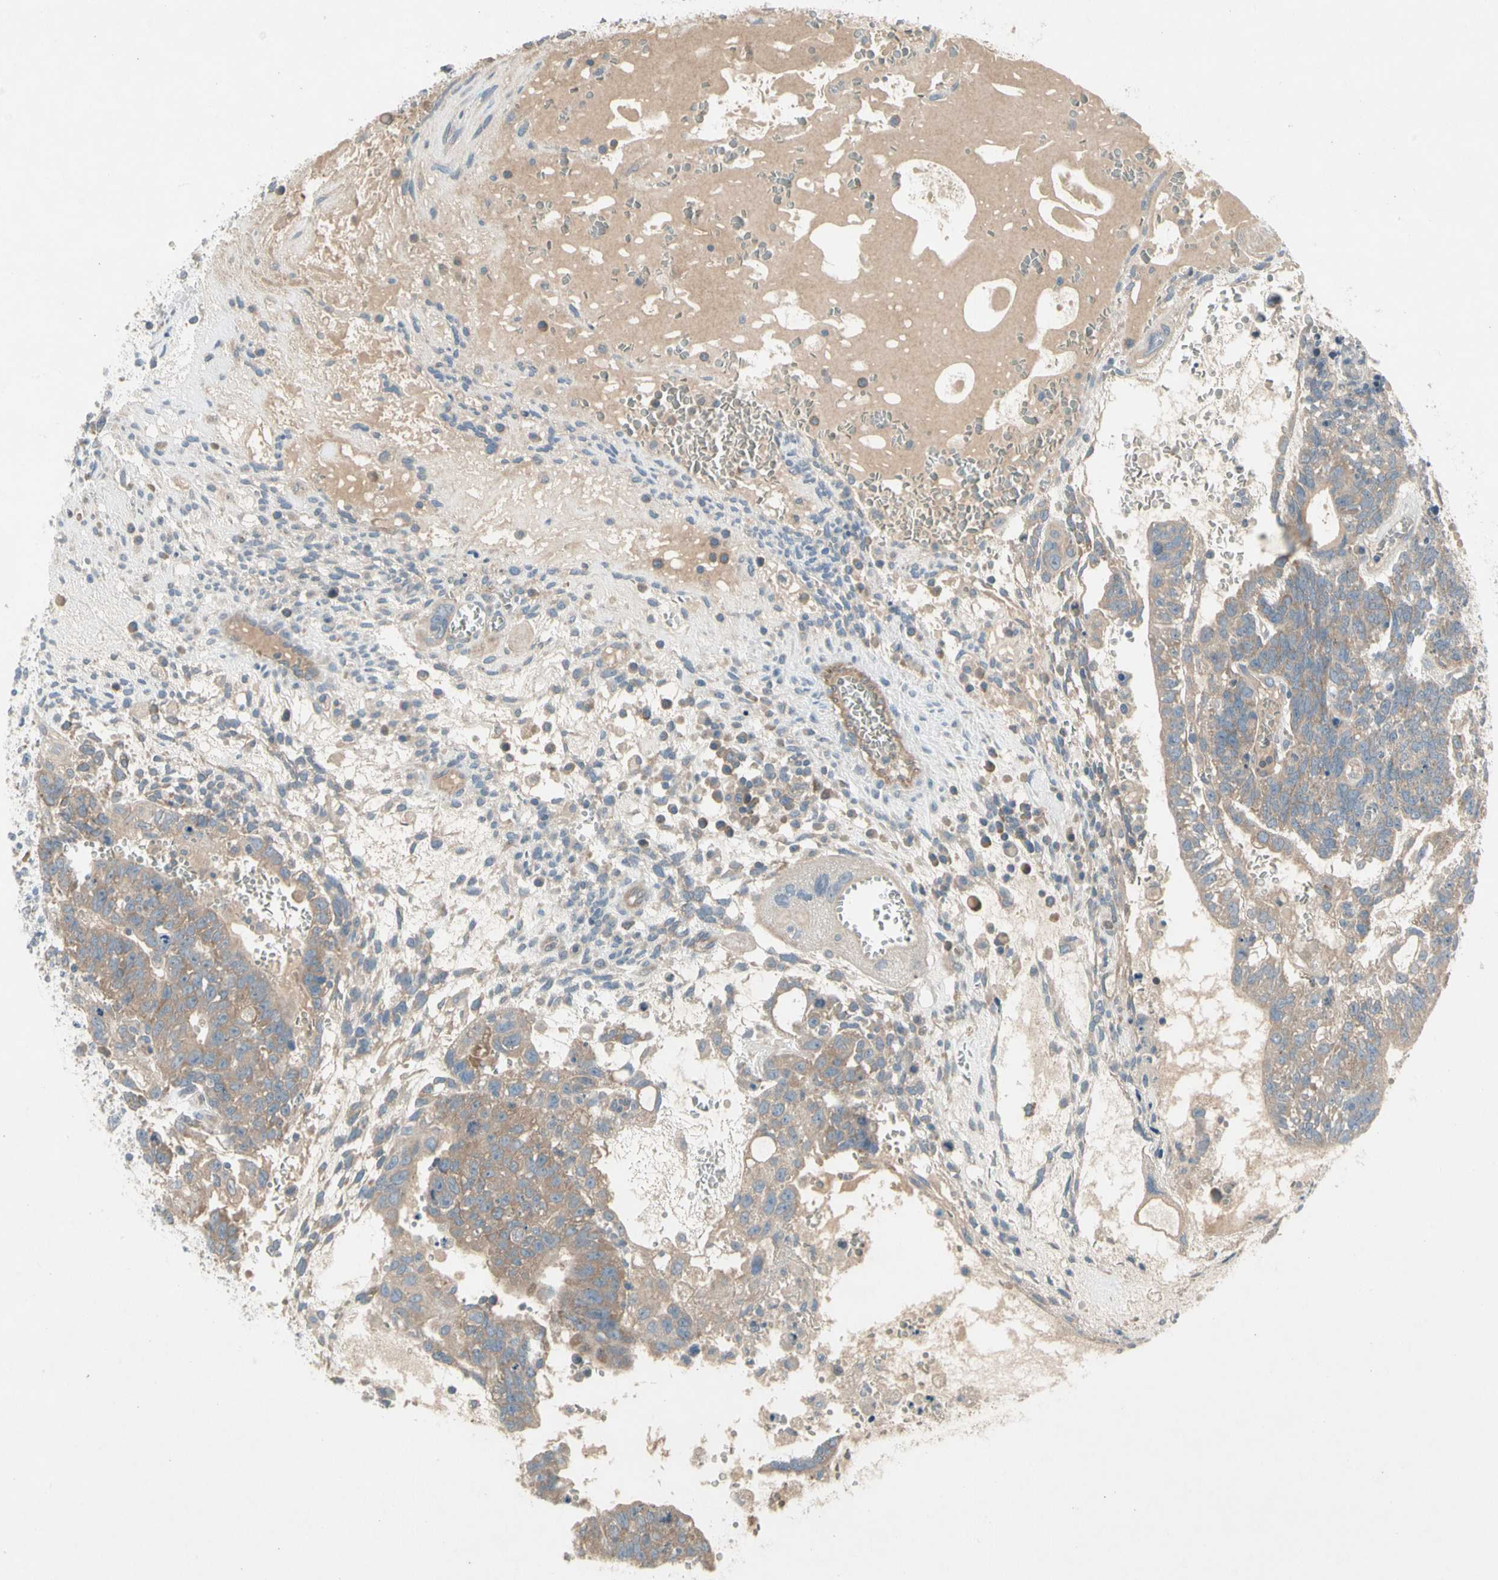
{"staining": {"intensity": "moderate", "quantity": ">75%", "location": "cytoplasmic/membranous"}, "tissue": "testis cancer", "cell_type": "Tumor cells", "image_type": "cancer", "snomed": [{"axis": "morphology", "description": "Seminoma, NOS"}, {"axis": "morphology", "description": "Carcinoma, Embryonal, NOS"}, {"axis": "topography", "description": "Testis"}], "caption": "The immunohistochemical stain labels moderate cytoplasmic/membranous positivity in tumor cells of testis cancer tissue.", "gene": "PANK2", "patient": {"sex": "male", "age": 52}}